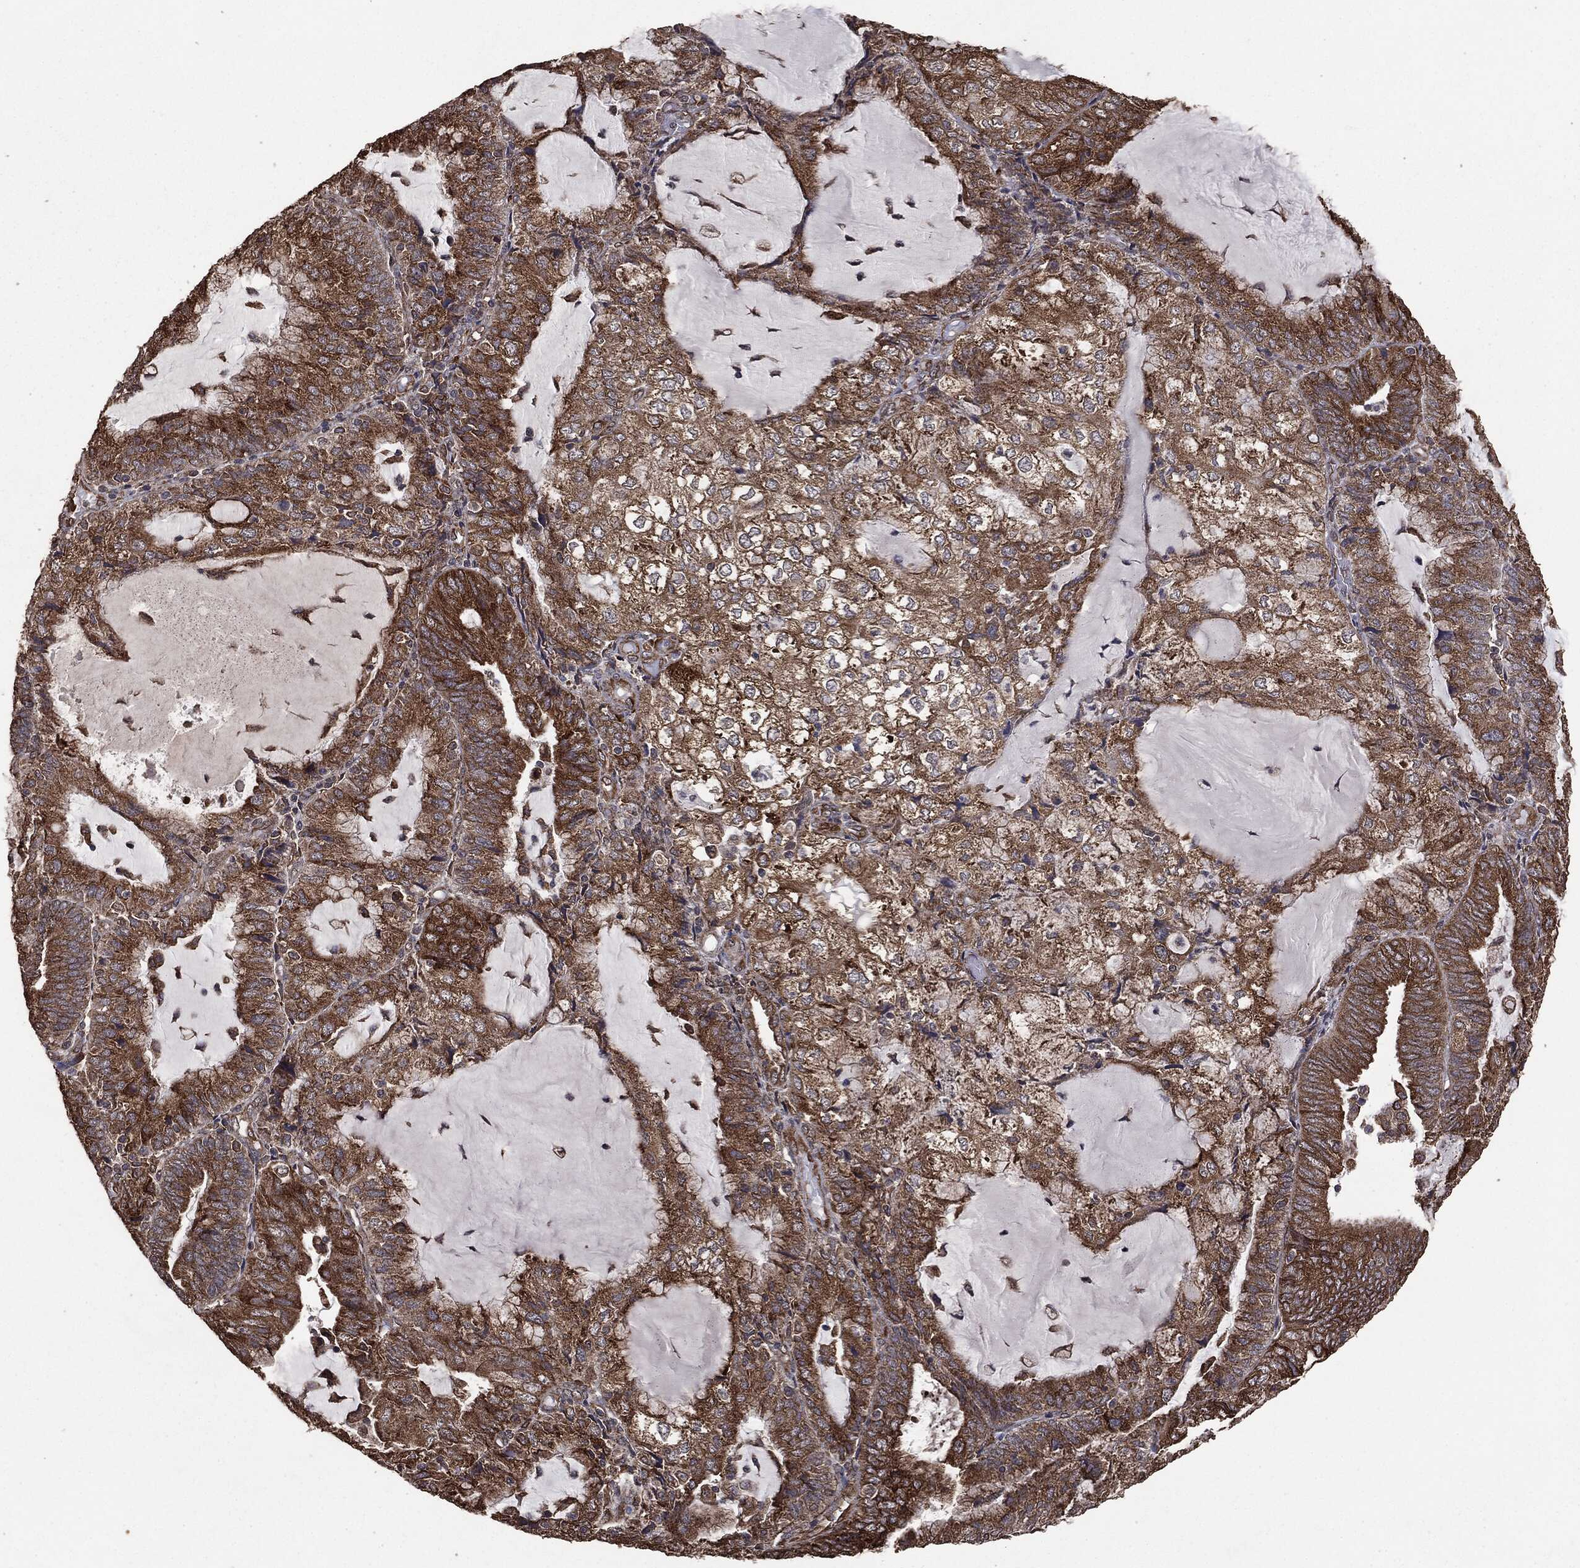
{"staining": {"intensity": "strong", "quantity": ">75%", "location": "cytoplasmic/membranous"}, "tissue": "endometrial cancer", "cell_type": "Tumor cells", "image_type": "cancer", "snomed": [{"axis": "morphology", "description": "Adenocarcinoma, NOS"}, {"axis": "topography", "description": "Endometrium"}], "caption": "This histopathology image shows IHC staining of human endometrial cancer (adenocarcinoma), with high strong cytoplasmic/membranous expression in about >75% of tumor cells.", "gene": "MTOR", "patient": {"sex": "female", "age": 81}}